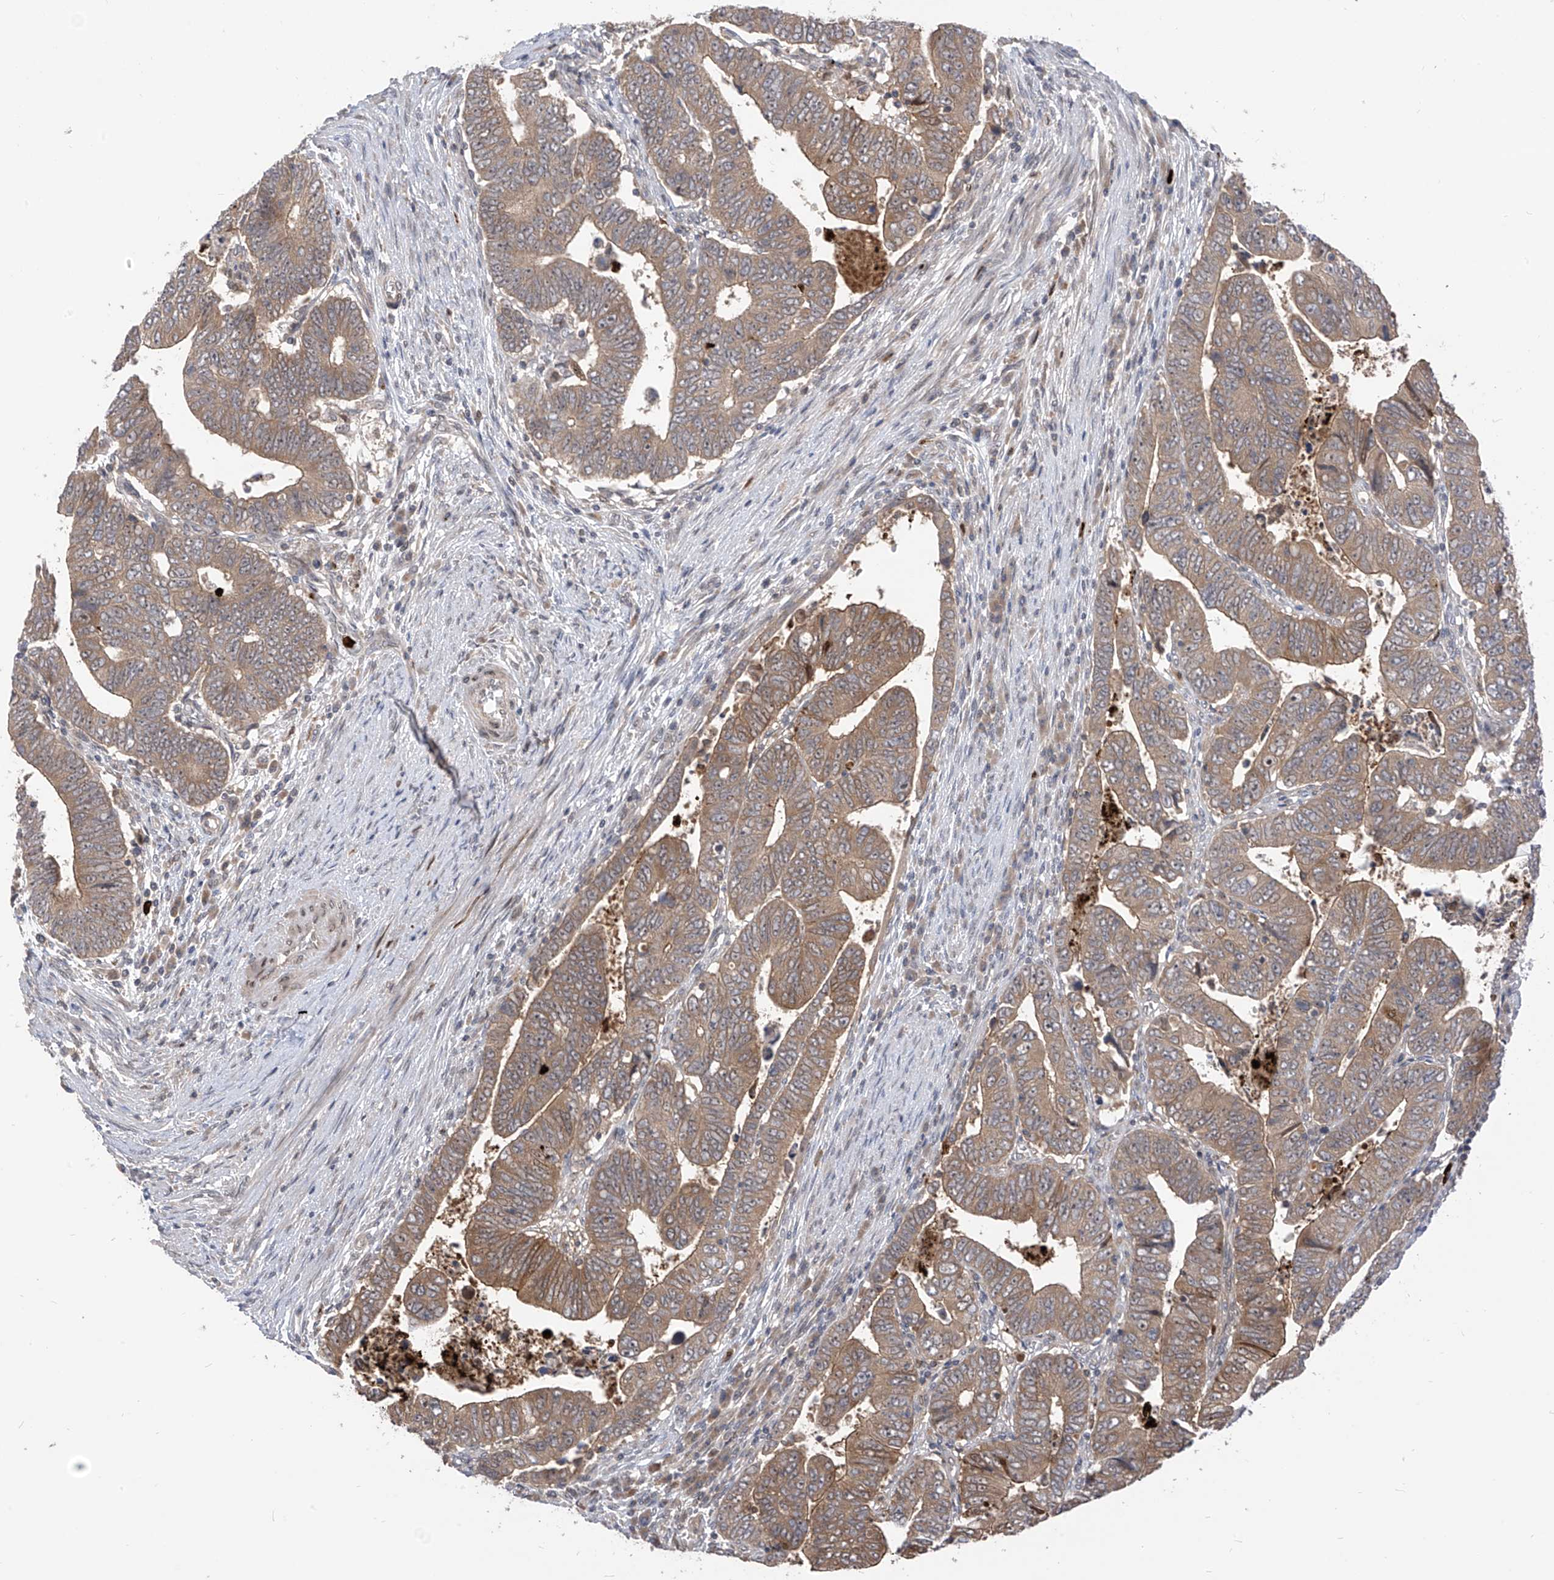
{"staining": {"intensity": "moderate", "quantity": ">75%", "location": "cytoplasmic/membranous"}, "tissue": "colorectal cancer", "cell_type": "Tumor cells", "image_type": "cancer", "snomed": [{"axis": "morphology", "description": "Normal tissue, NOS"}, {"axis": "morphology", "description": "Adenocarcinoma, NOS"}, {"axis": "topography", "description": "Rectum"}], "caption": "Immunohistochemical staining of human colorectal adenocarcinoma reveals medium levels of moderate cytoplasmic/membranous positivity in approximately >75% of tumor cells.", "gene": "CNKSR1", "patient": {"sex": "female", "age": 65}}